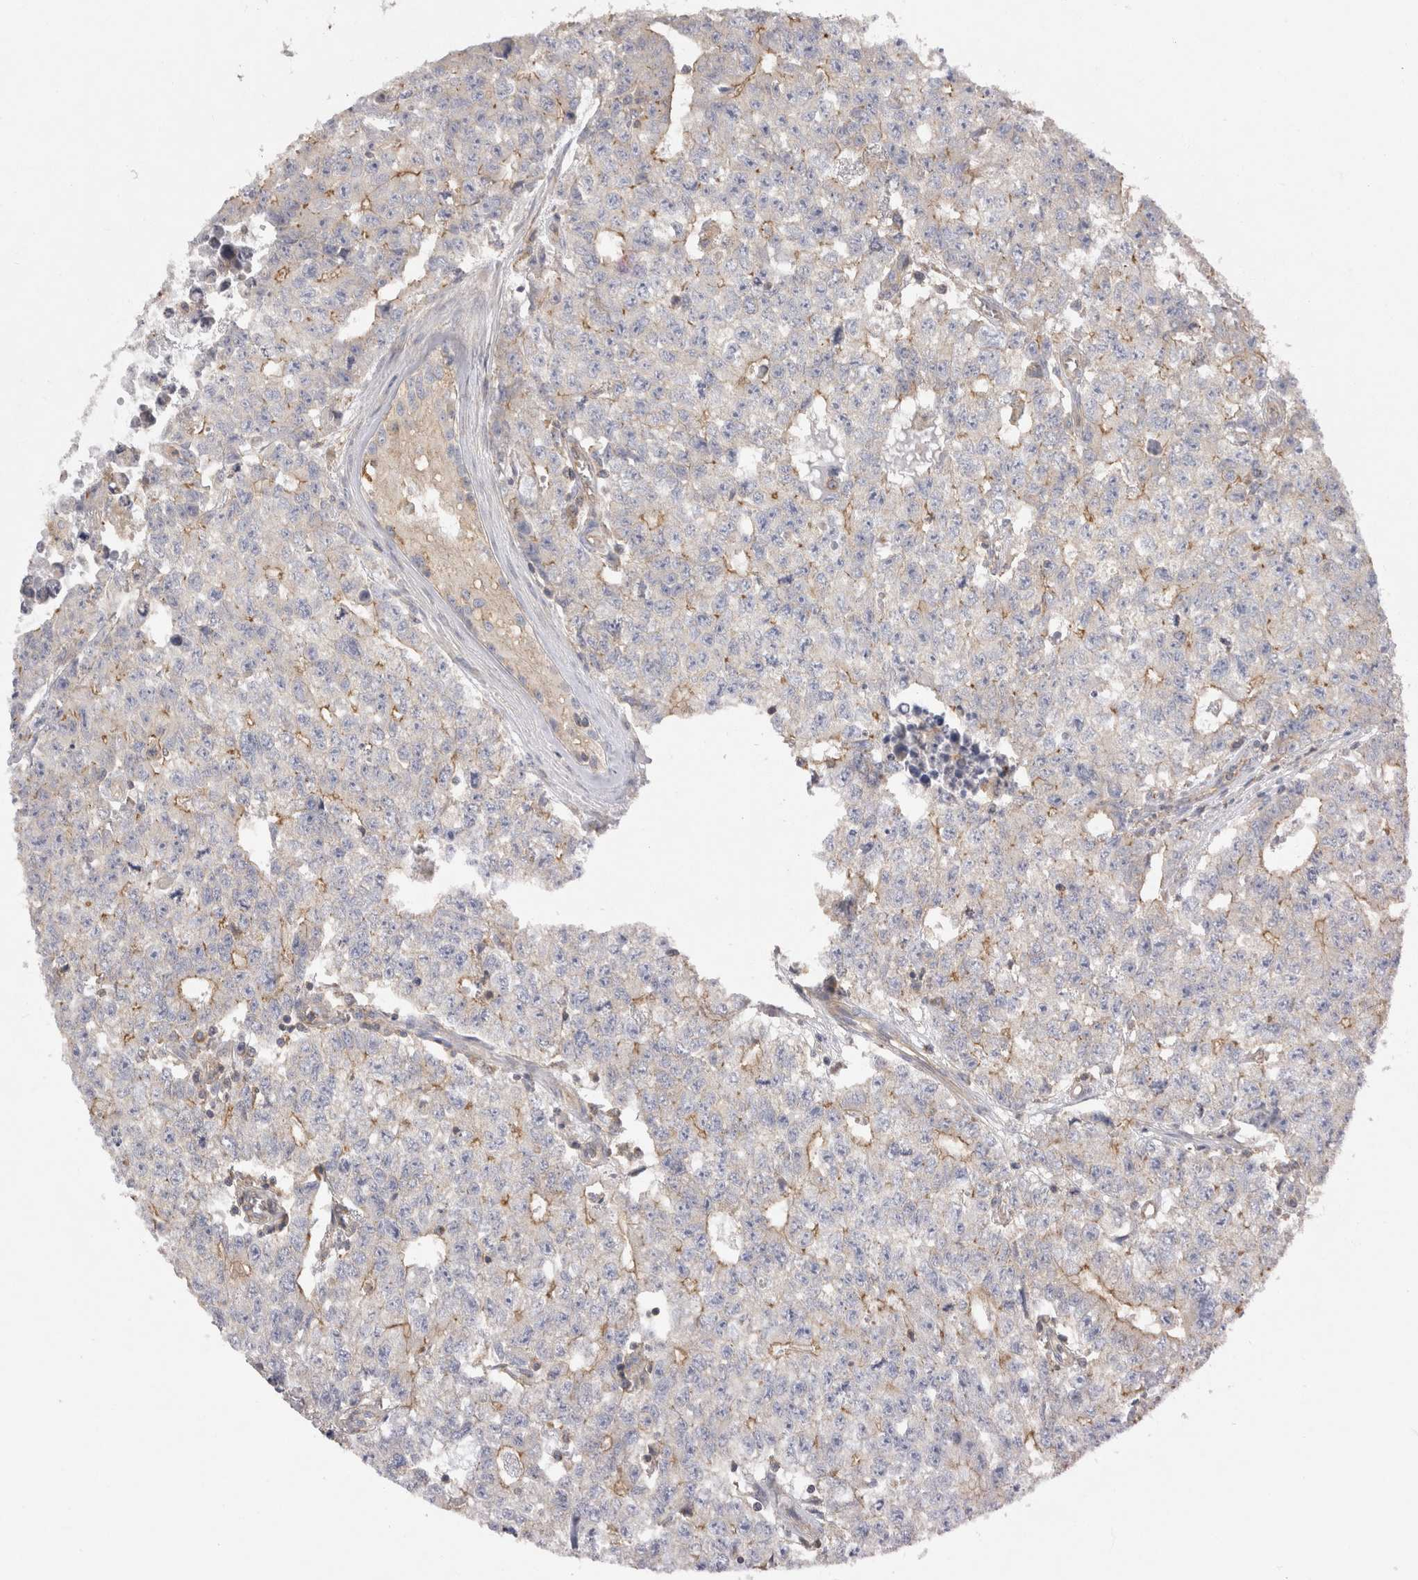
{"staining": {"intensity": "weak", "quantity": "<25%", "location": "cytoplasmic/membranous"}, "tissue": "testis cancer", "cell_type": "Tumor cells", "image_type": "cancer", "snomed": [{"axis": "morphology", "description": "Carcinoma, Embryonal, NOS"}, {"axis": "topography", "description": "Testis"}], "caption": "The image exhibits no staining of tumor cells in testis cancer (embryonal carcinoma).", "gene": "CHMP6", "patient": {"sex": "male", "age": 28}}